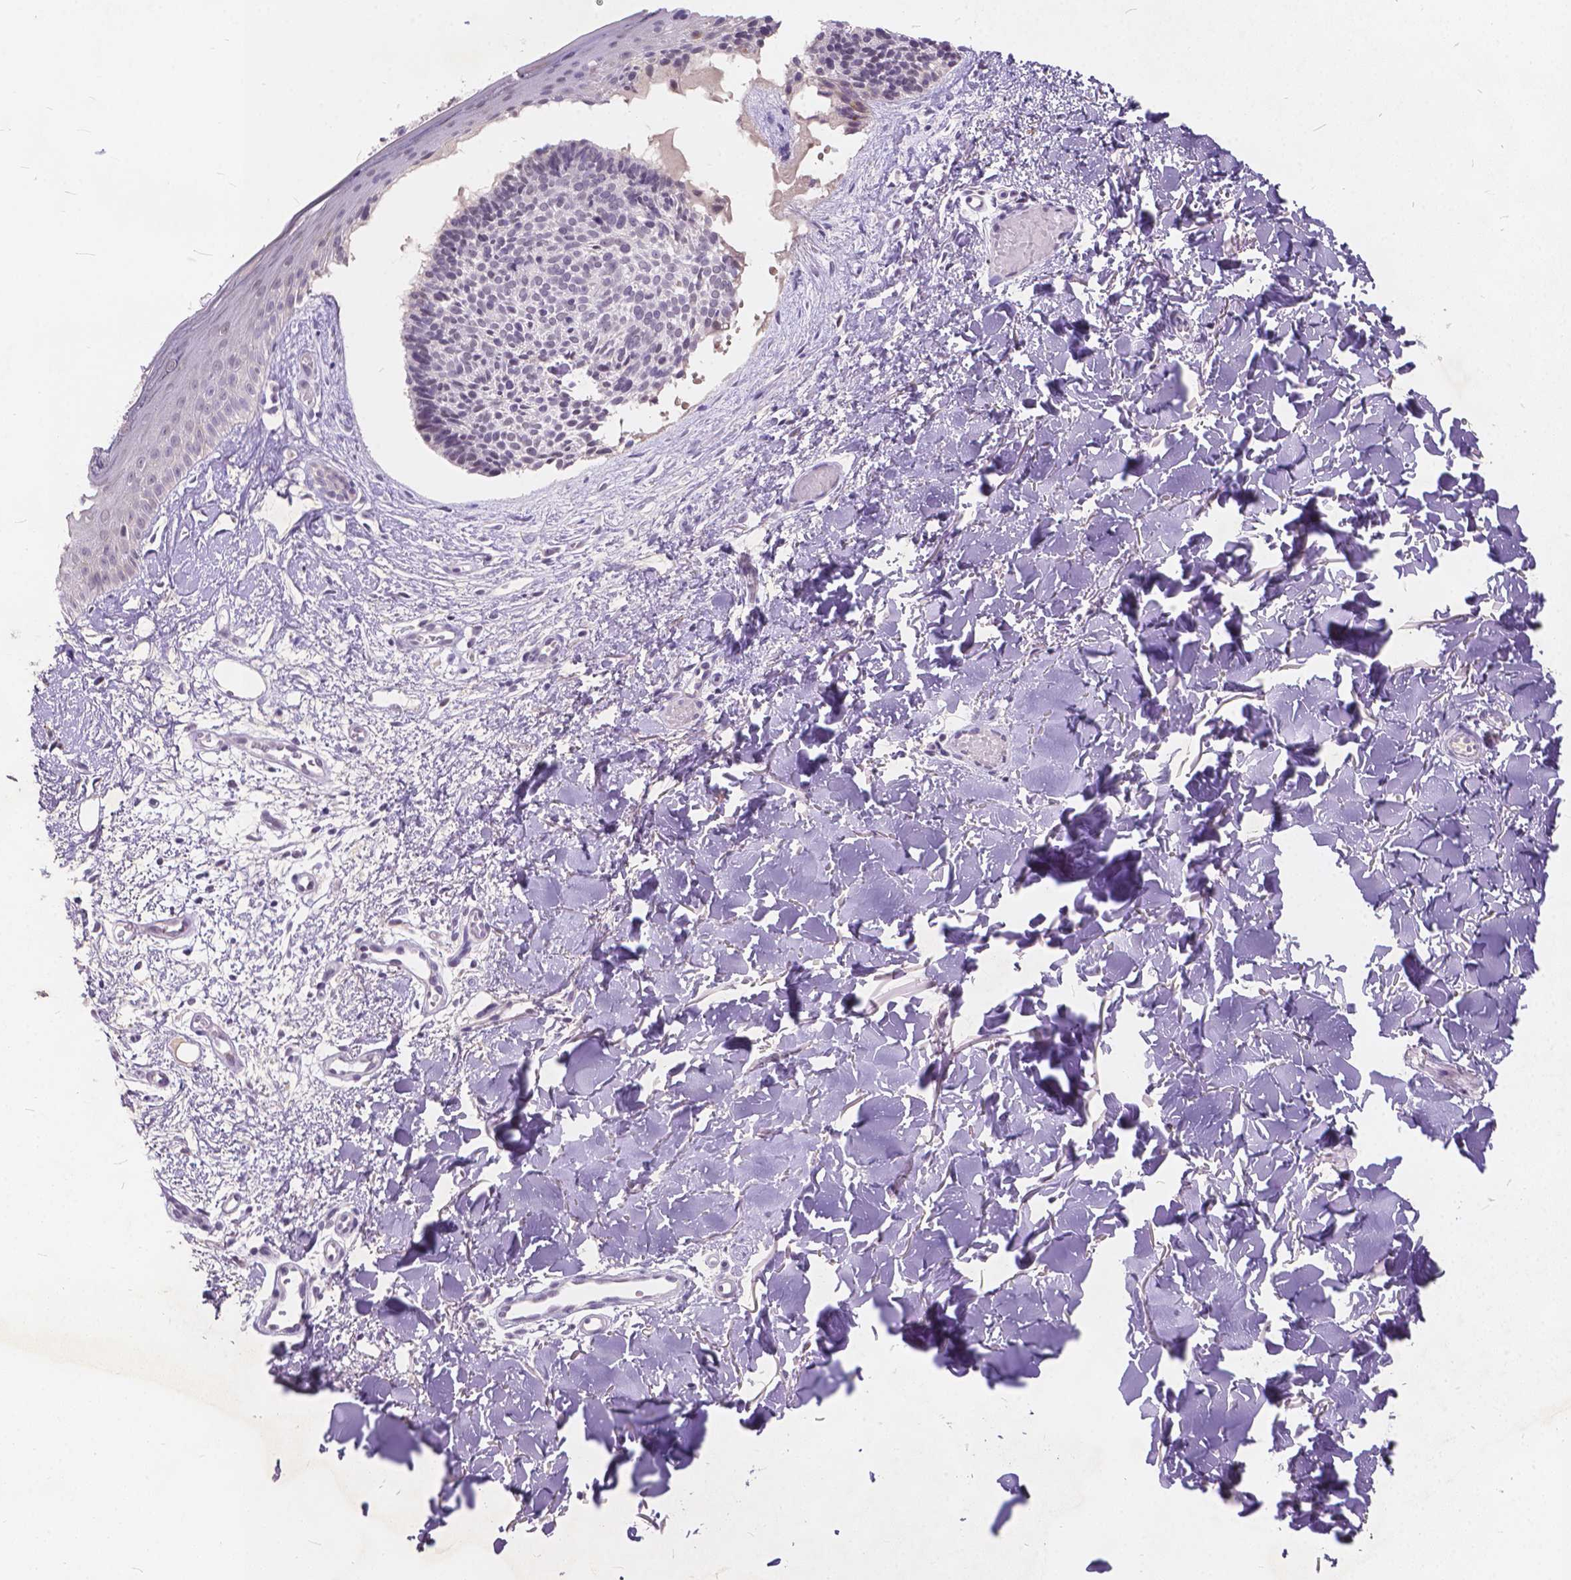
{"staining": {"intensity": "negative", "quantity": "none", "location": "none"}, "tissue": "skin cancer", "cell_type": "Tumor cells", "image_type": "cancer", "snomed": [{"axis": "morphology", "description": "Basal cell carcinoma"}, {"axis": "topography", "description": "Skin"}], "caption": "High power microscopy image of an IHC histopathology image of skin basal cell carcinoma, revealing no significant staining in tumor cells.", "gene": "FAM53A", "patient": {"sex": "male", "age": 51}}